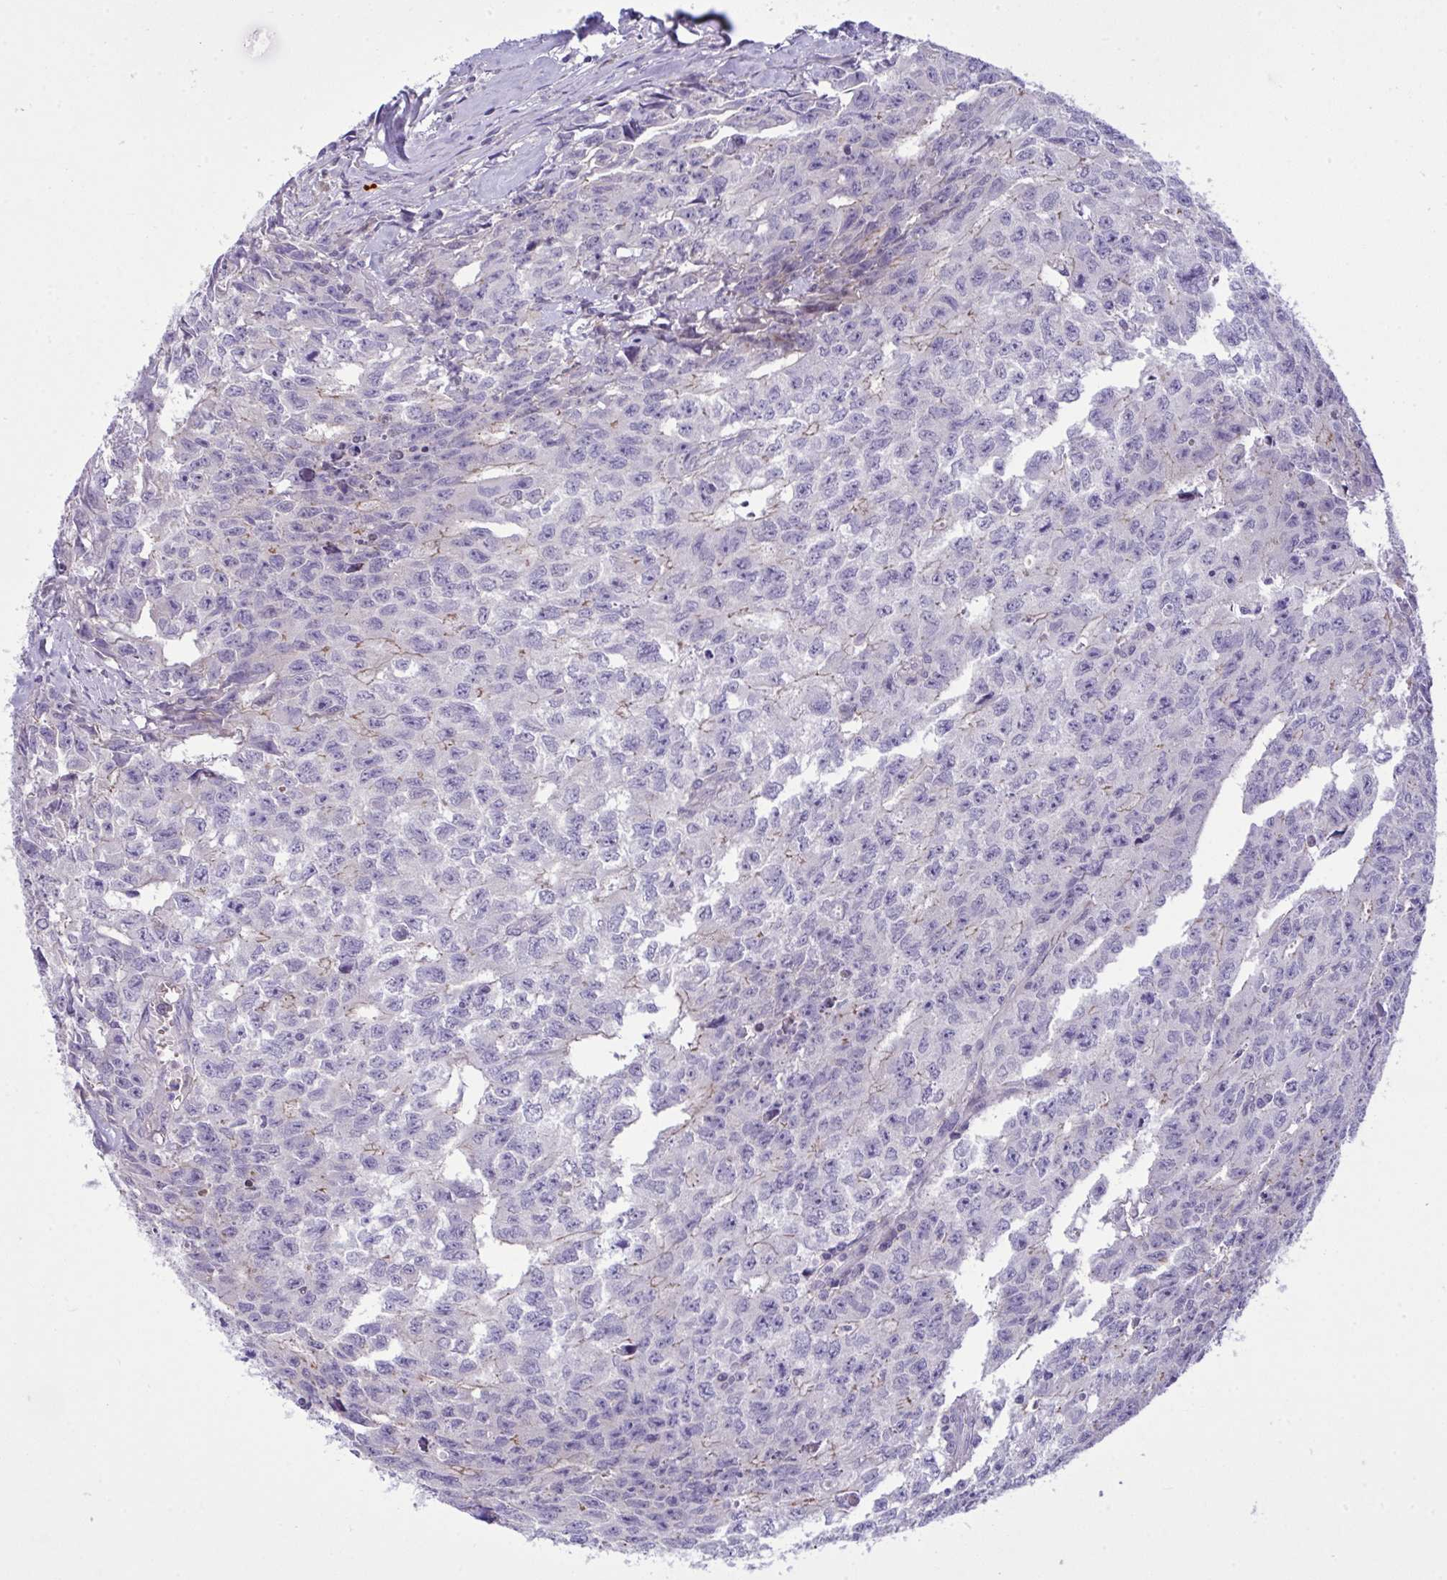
{"staining": {"intensity": "negative", "quantity": "none", "location": "none"}, "tissue": "testis cancer", "cell_type": "Tumor cells", "image_type": "cancer", "snomed": [{"axis": "morphology", "description": "Carcinoma, Embryonal, NOS"}, {"axis": "morphology", "description": "Teratoma, malignant, NOS"}, {"axis": "topography", "description": "Testis"}], "caption": "A histopathology image of testis cancer (embryonal carcinoma) stained for a protein demonstrates no brown staining in tumor cells. Nuclei are stained in blue.", "gene": "WDR97", "patient": {"sex": "male", "age": 24}}